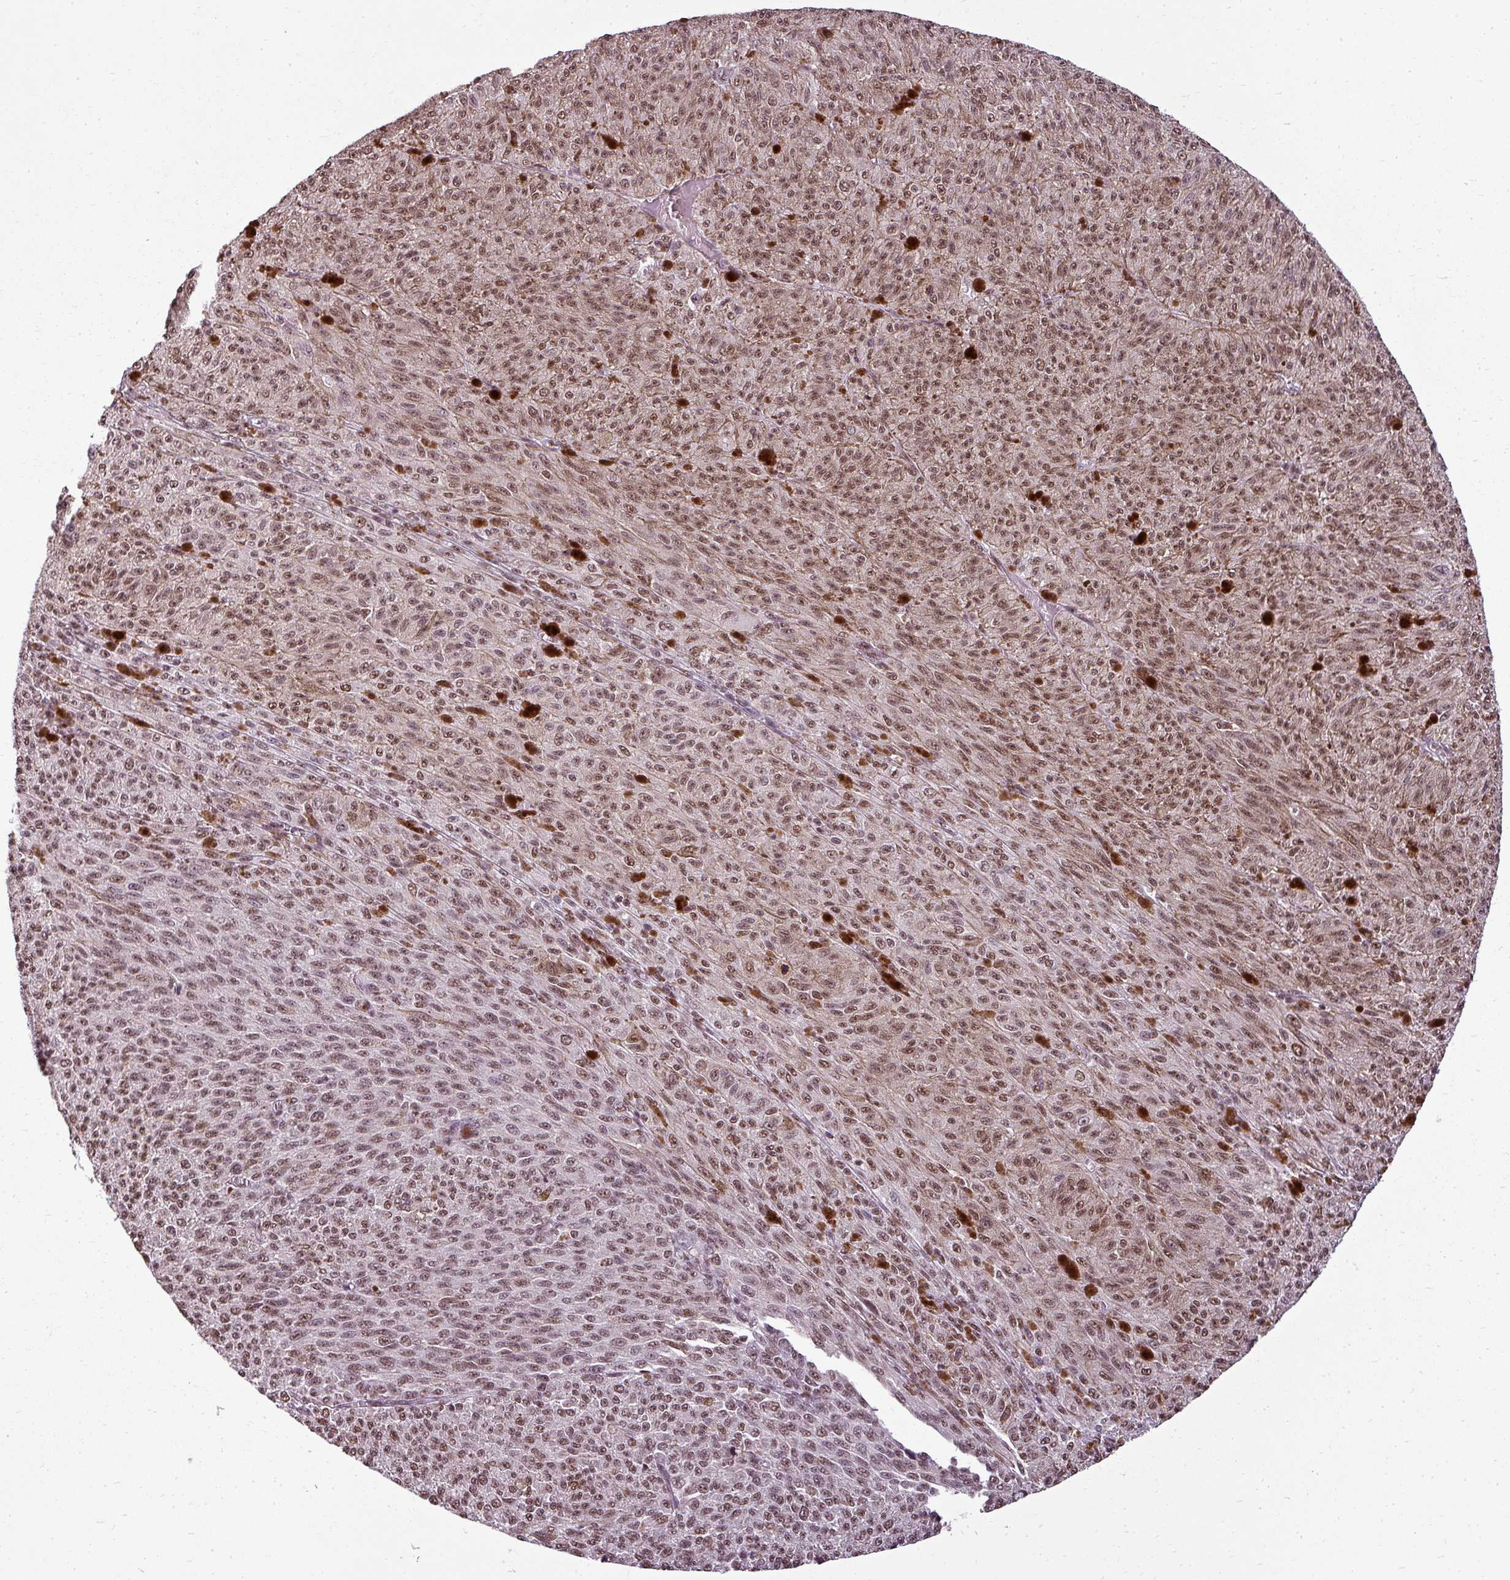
{"staining": {"intensity": "moderate", "quantity": ">75%", "location": "nuclear"}, "tissue": "melanoma", "cell_type": "Tumor cells", "image_type": "cancer", "snomed": [{"axis": "morphology", "description": "Malignant melanoma, NOS"}, {"axis": "topography", "description": "Skin"}], "caption": "Moderate nuclear protein staining is appreciated in about >75% of tumor cells in malignant melanoma. (IHC, brightfield microscopy, high magnification).", "gene": "BCAS3", "patient": {"sex": "female", "age": 52}}